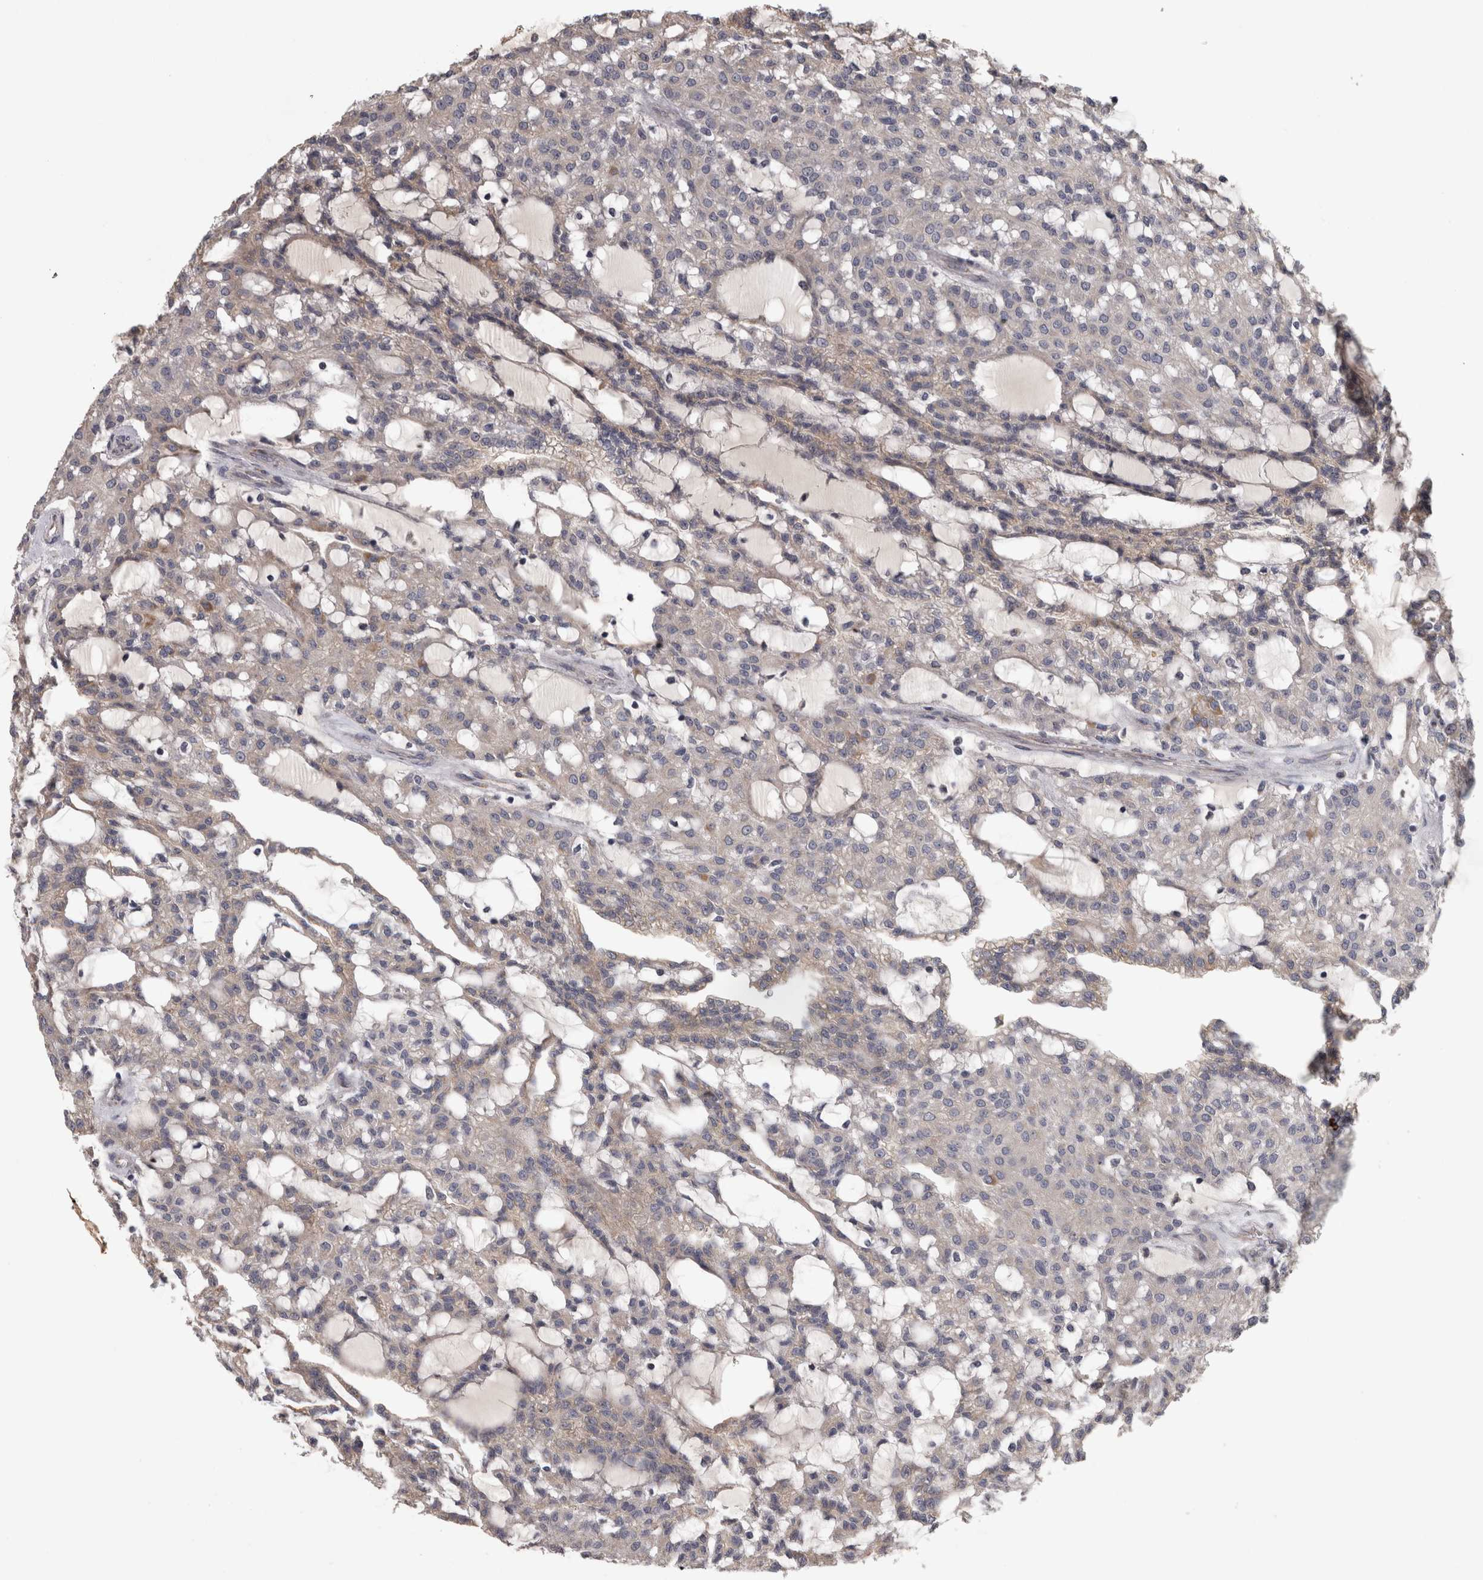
{"staining": {"intensity": "weak", "quantity": "<25%", "location": "cytoplasmic/membranous"}, "tissue": "renal cancer", "cell_type": "Tumor cells", "image_type": "cancer", "snomed": [{"axis": "morphology", "description": "Adenocarcinoma, NOS"}, {"axis": "topography", "description": "Kidney"}], "caption": "A photomicrograph of renal cancer stained for a protein demonstrates no brown staining in tumor cells. (Brightfield microscopy of DAB immunohistochemistry (IHC) at high magnification).", "gene": "DBT", "patient": {"sex": "male", "age": 63}}